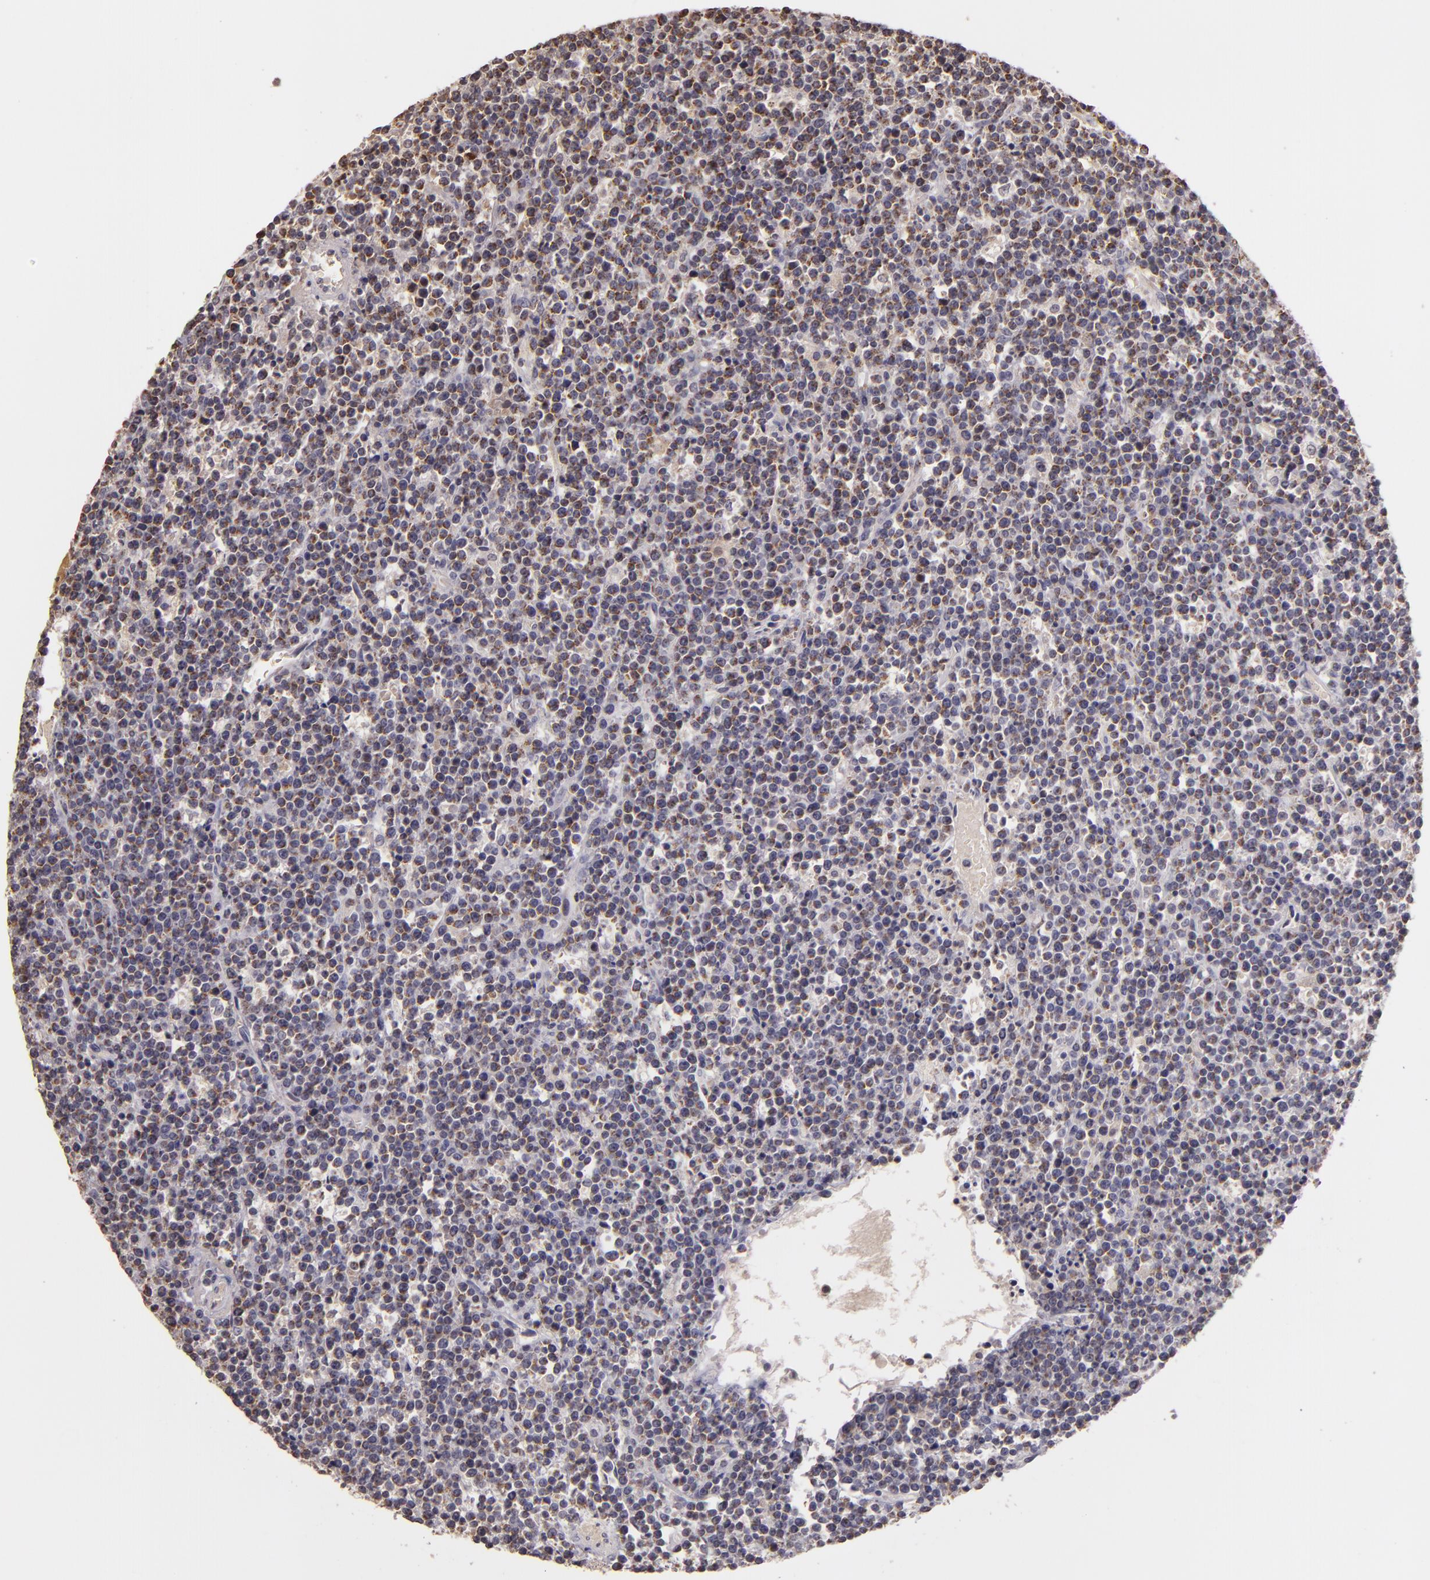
{"staining": {"intensity": "weak", "quantity": "25%-75%", "location": "cytoplasmic/membranous"}, "tissue": "lymphoma", "cell_type": "Tumor cells", "image_type": "cancer", "snomed": [{"axis": "morphology", "description": "Malignant lymphoma, non-Hodgkin's type, High grade"}, {"axis": "topography", "description": "Ovary"}], "caption": "DAB immunohistochemical staining of human lymphoma displays weak cytoplasmic/membranous protein positivity in about 25%-75% of tumor cells. (DAB IHC with brightfield microscopy, high magnification).", "gene": "ABL1", "patient": {"sex": "female", "age": 56}}